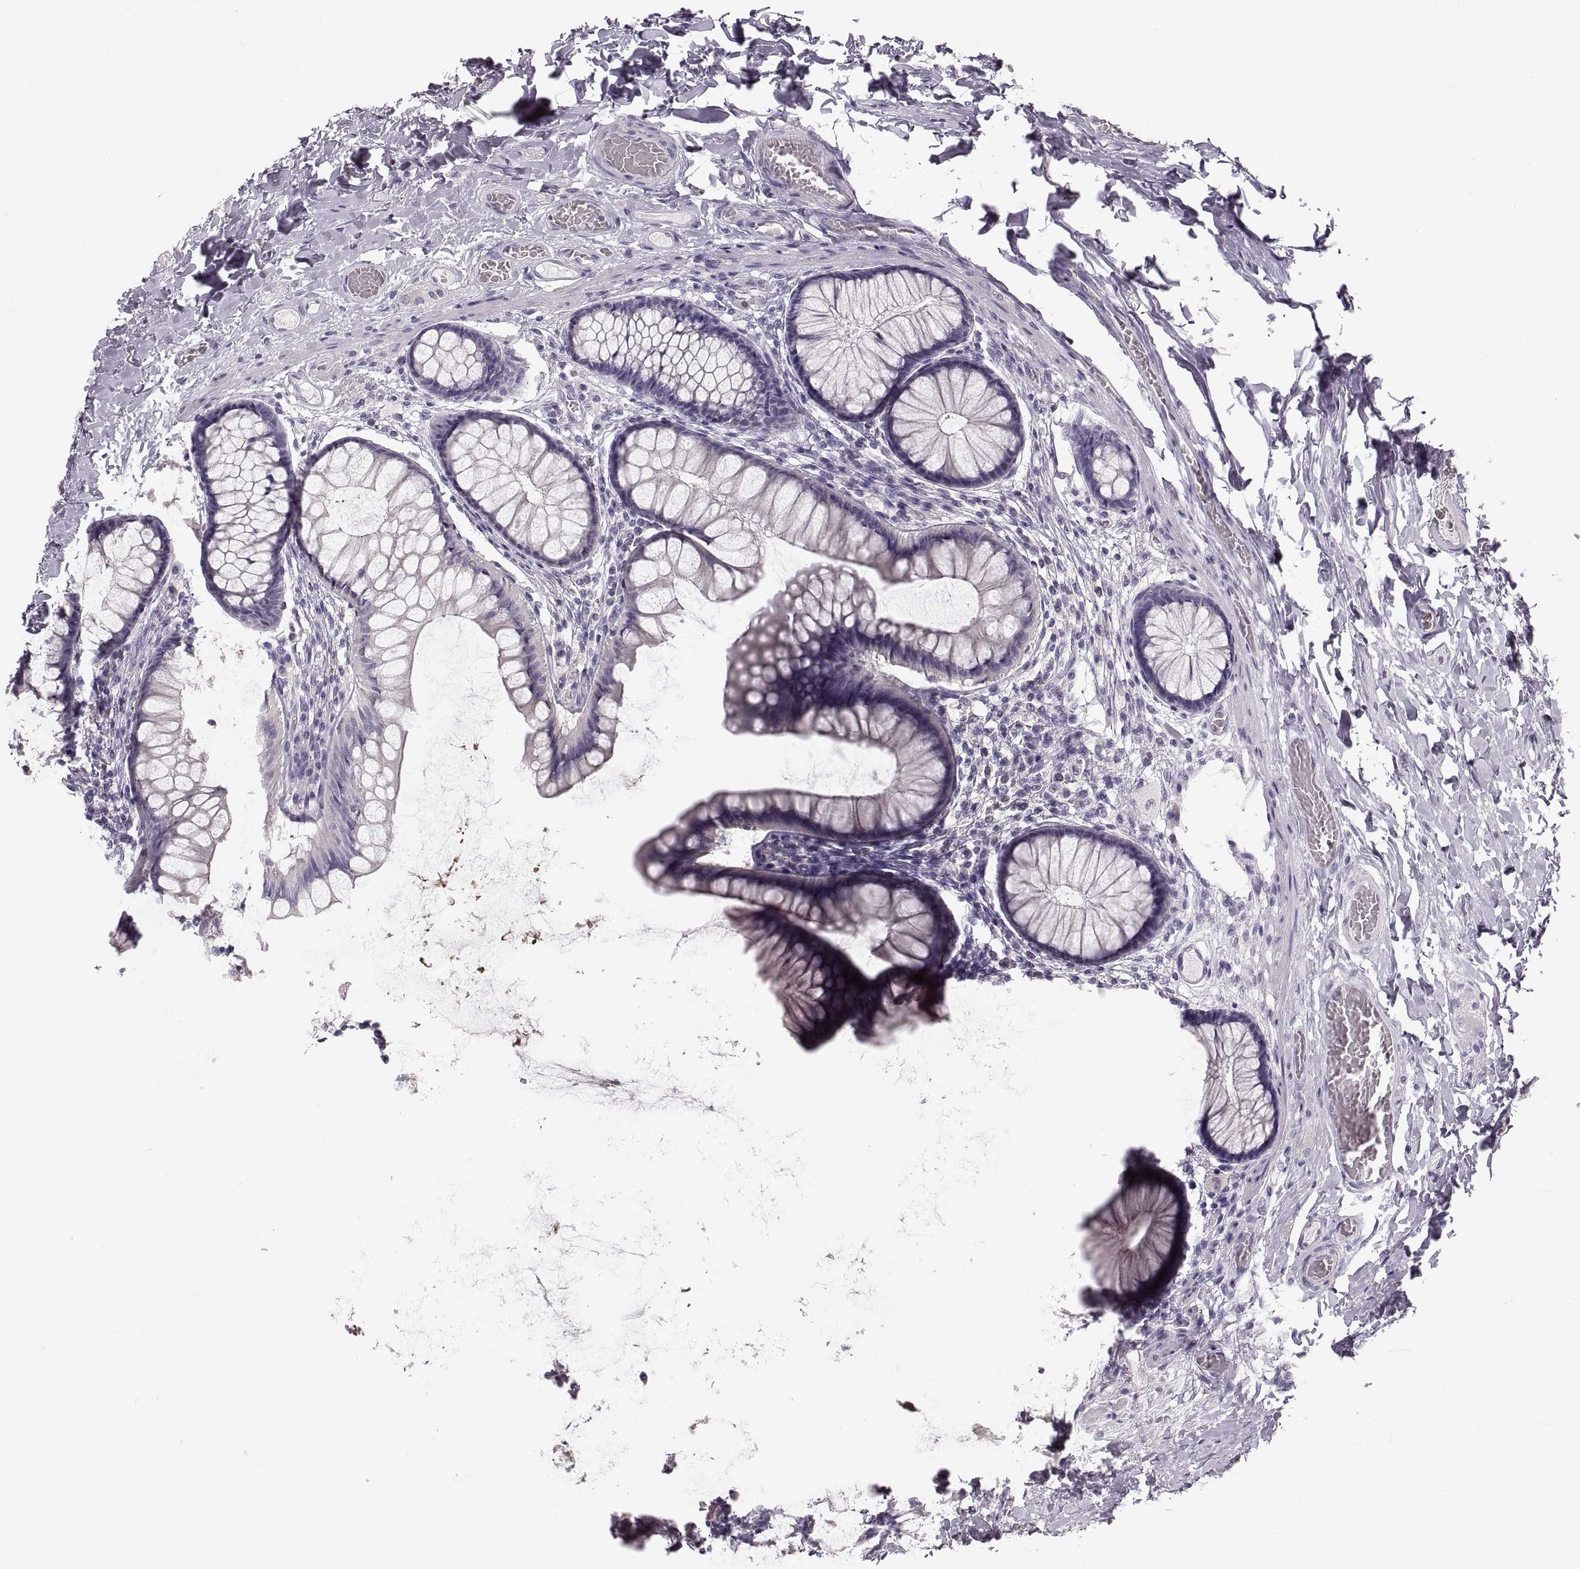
{"staining": {"intensity": "negative", "quantity": "none", "location": "none"}, "tissue": "colon", "cell_type": "Endothelial cells", "image_type": "normal", "snomed": [{"axis": "morphology", "description": "Normal tissue, NOS"}, {"axis": "topography", "description": "Colon"}], "caption": "A high-resolution micrograph shows IHC staining of normal colon, which demonstrates no significant expression in endothelial cells. The staining was performed using DAB (3,3'-diaminobenzidine) to visualize the protein expression in brown, while the nuclei were stained in blue with hematoxylin (Magnification: 20x).", "gene": "RUNDC3A", "patient": {"sex": "female", "age": 65}}